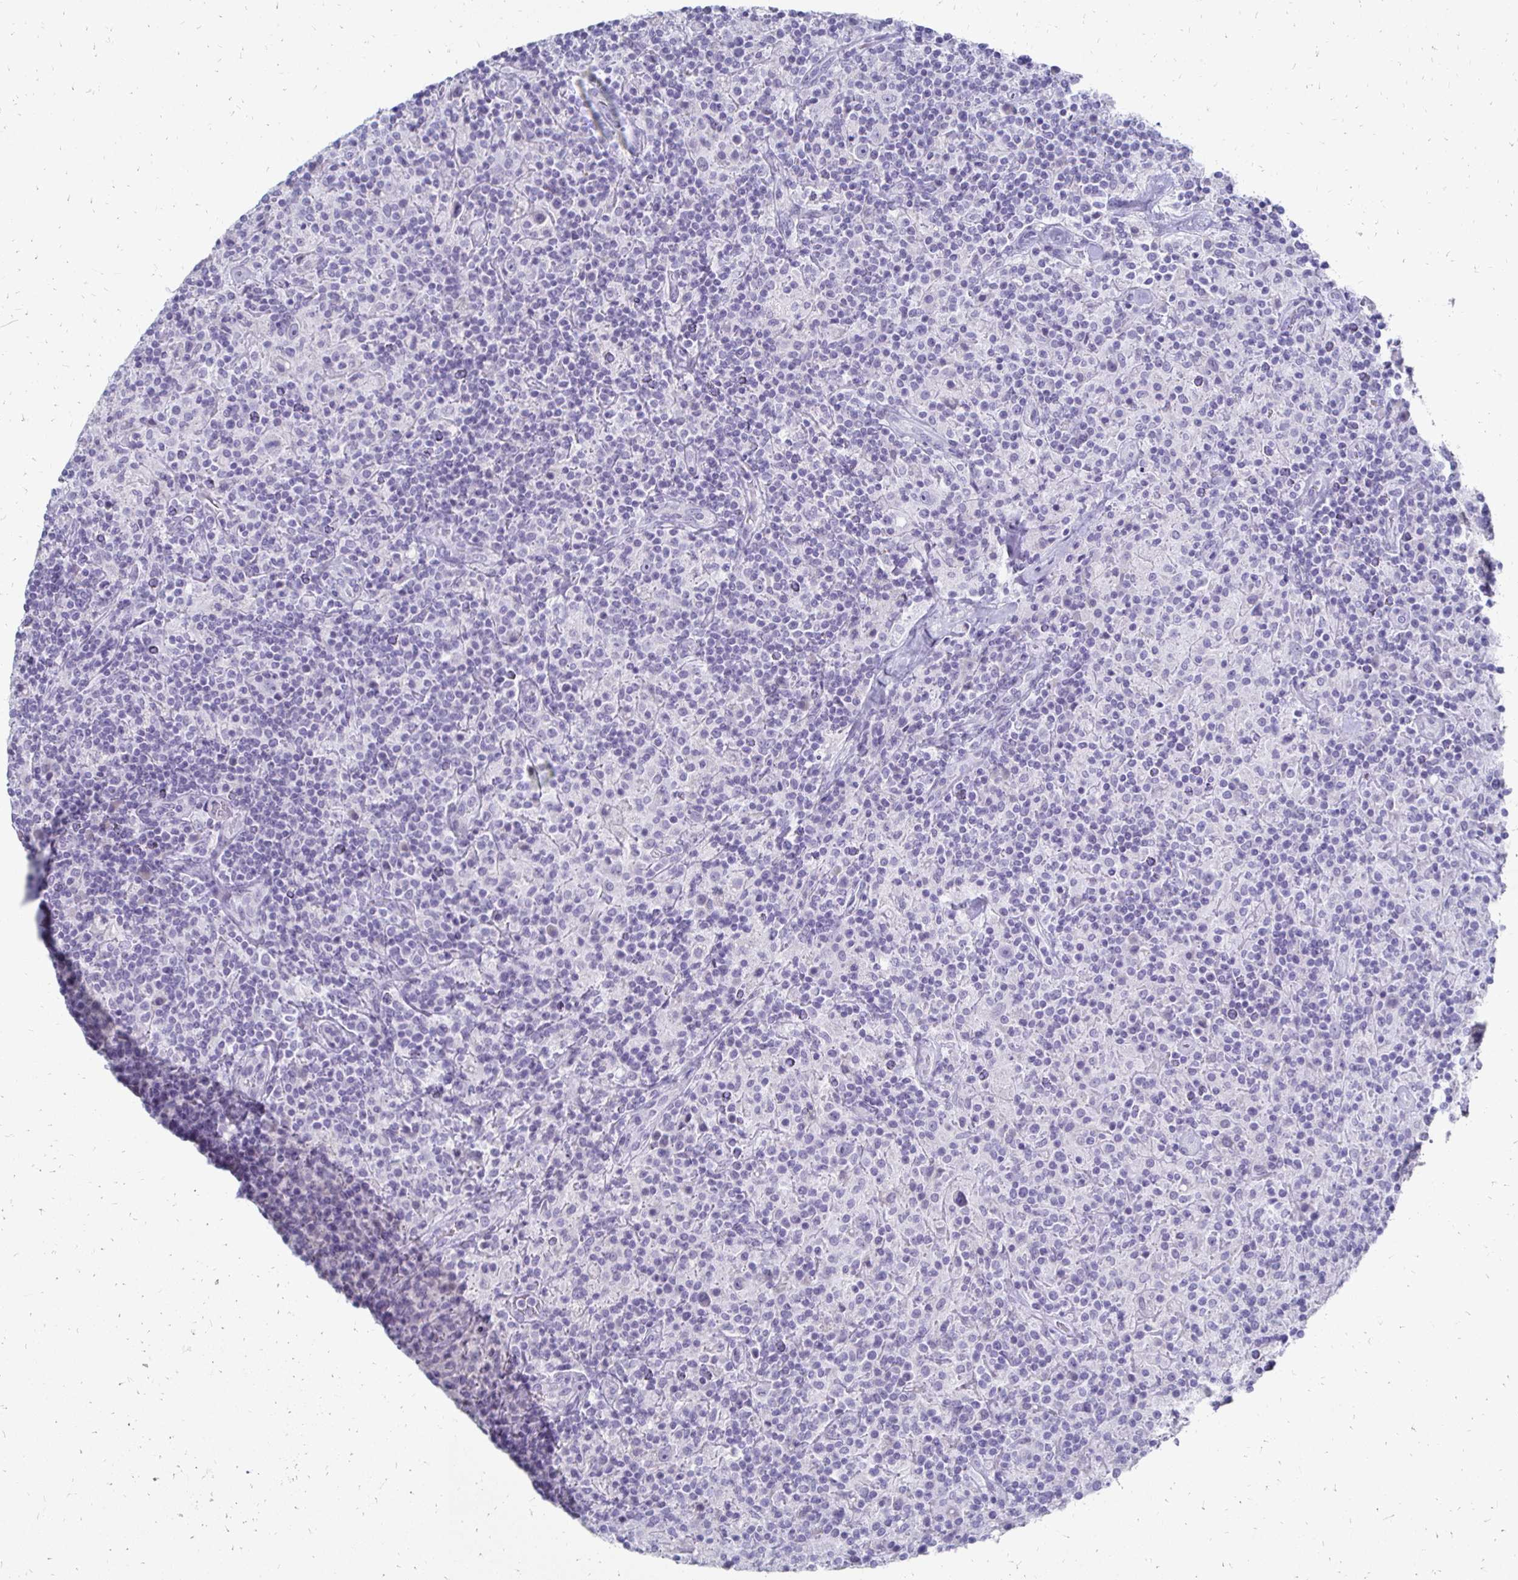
{"staining": {"intensity": "negative", "quantity": "none", "location": "none"}, "tissue": "lymphoma", "cell_type": "Tumor cells", "image_type": "cancer", "snomed": [{"axis": "morphology", "description": "Hodgkin's disease, NOS"}, {"axis": "topography", "description": "Lymph node"}], "caption": "IHC of lymphoma displays no staining in tumor cells. (DAB (3,3'-diaminobenzidine) immunohistochemistry (IHC) with hematoxylin counter stain).", "gene": "SYCP3", "patient": {"sex": "male", "age": 70}}